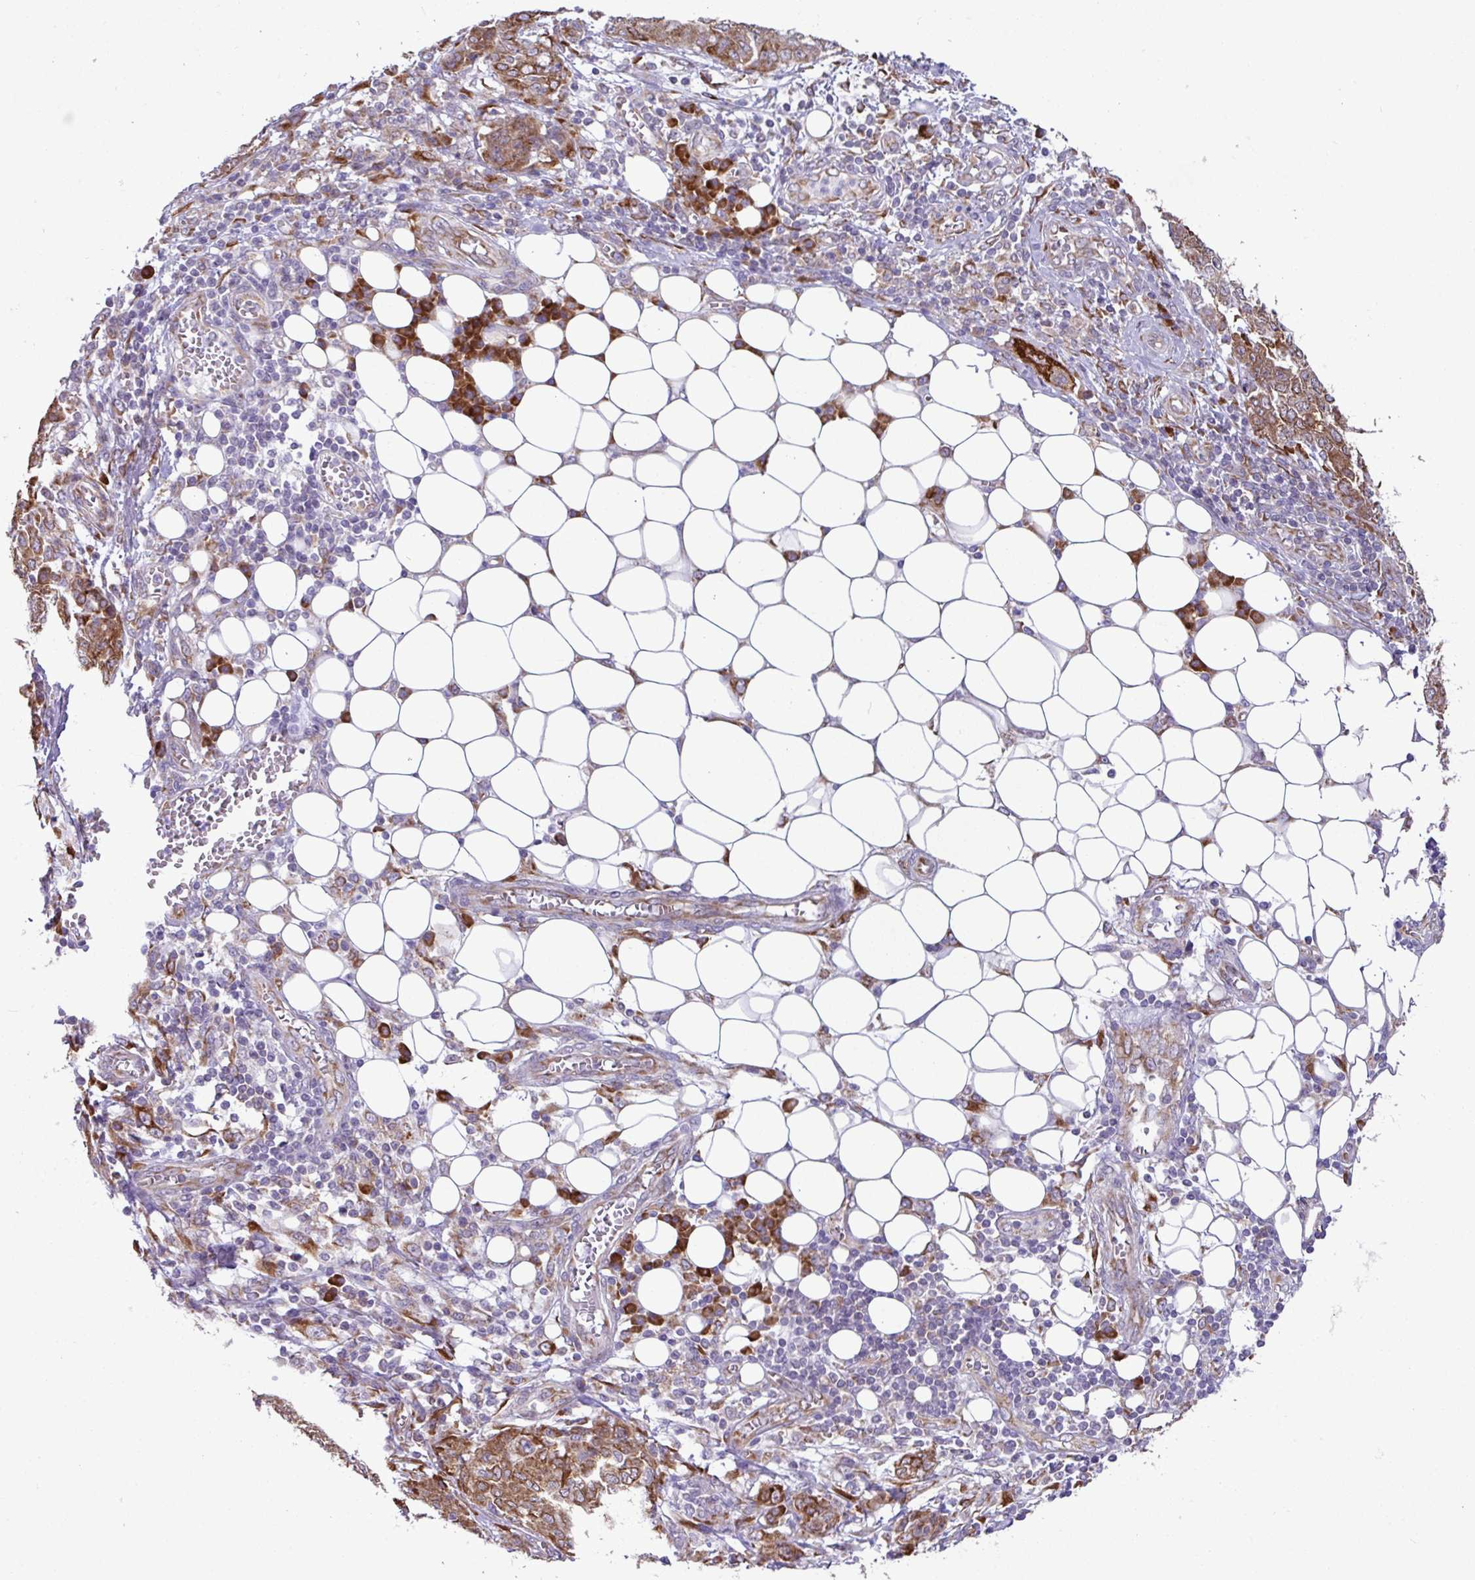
{"staining": {"intensity": "moderate", "quantity": ">75%", "location": "cytoplasmic/membranous"}, "tissue": "ovarian cancer", "cell_type": "Tumor cells", "image_type": "cancer", "snomed": [{"axis": "morphology", "description": "Cystadenocarcinoma, serous, NOS"}, {"axis": "topography", "description": "Soft tissue"}, {"axis": "topography", "description": "Ovary"}], "caption": "Tumor cells demonstrate moderate cytoplasmic/membranous positivity in about >75% of cells in ovarian cancer (serous cystadenocarcinoma).", "gene": "SLC39A7", "patient": {"sex": "female", "age": 57}}